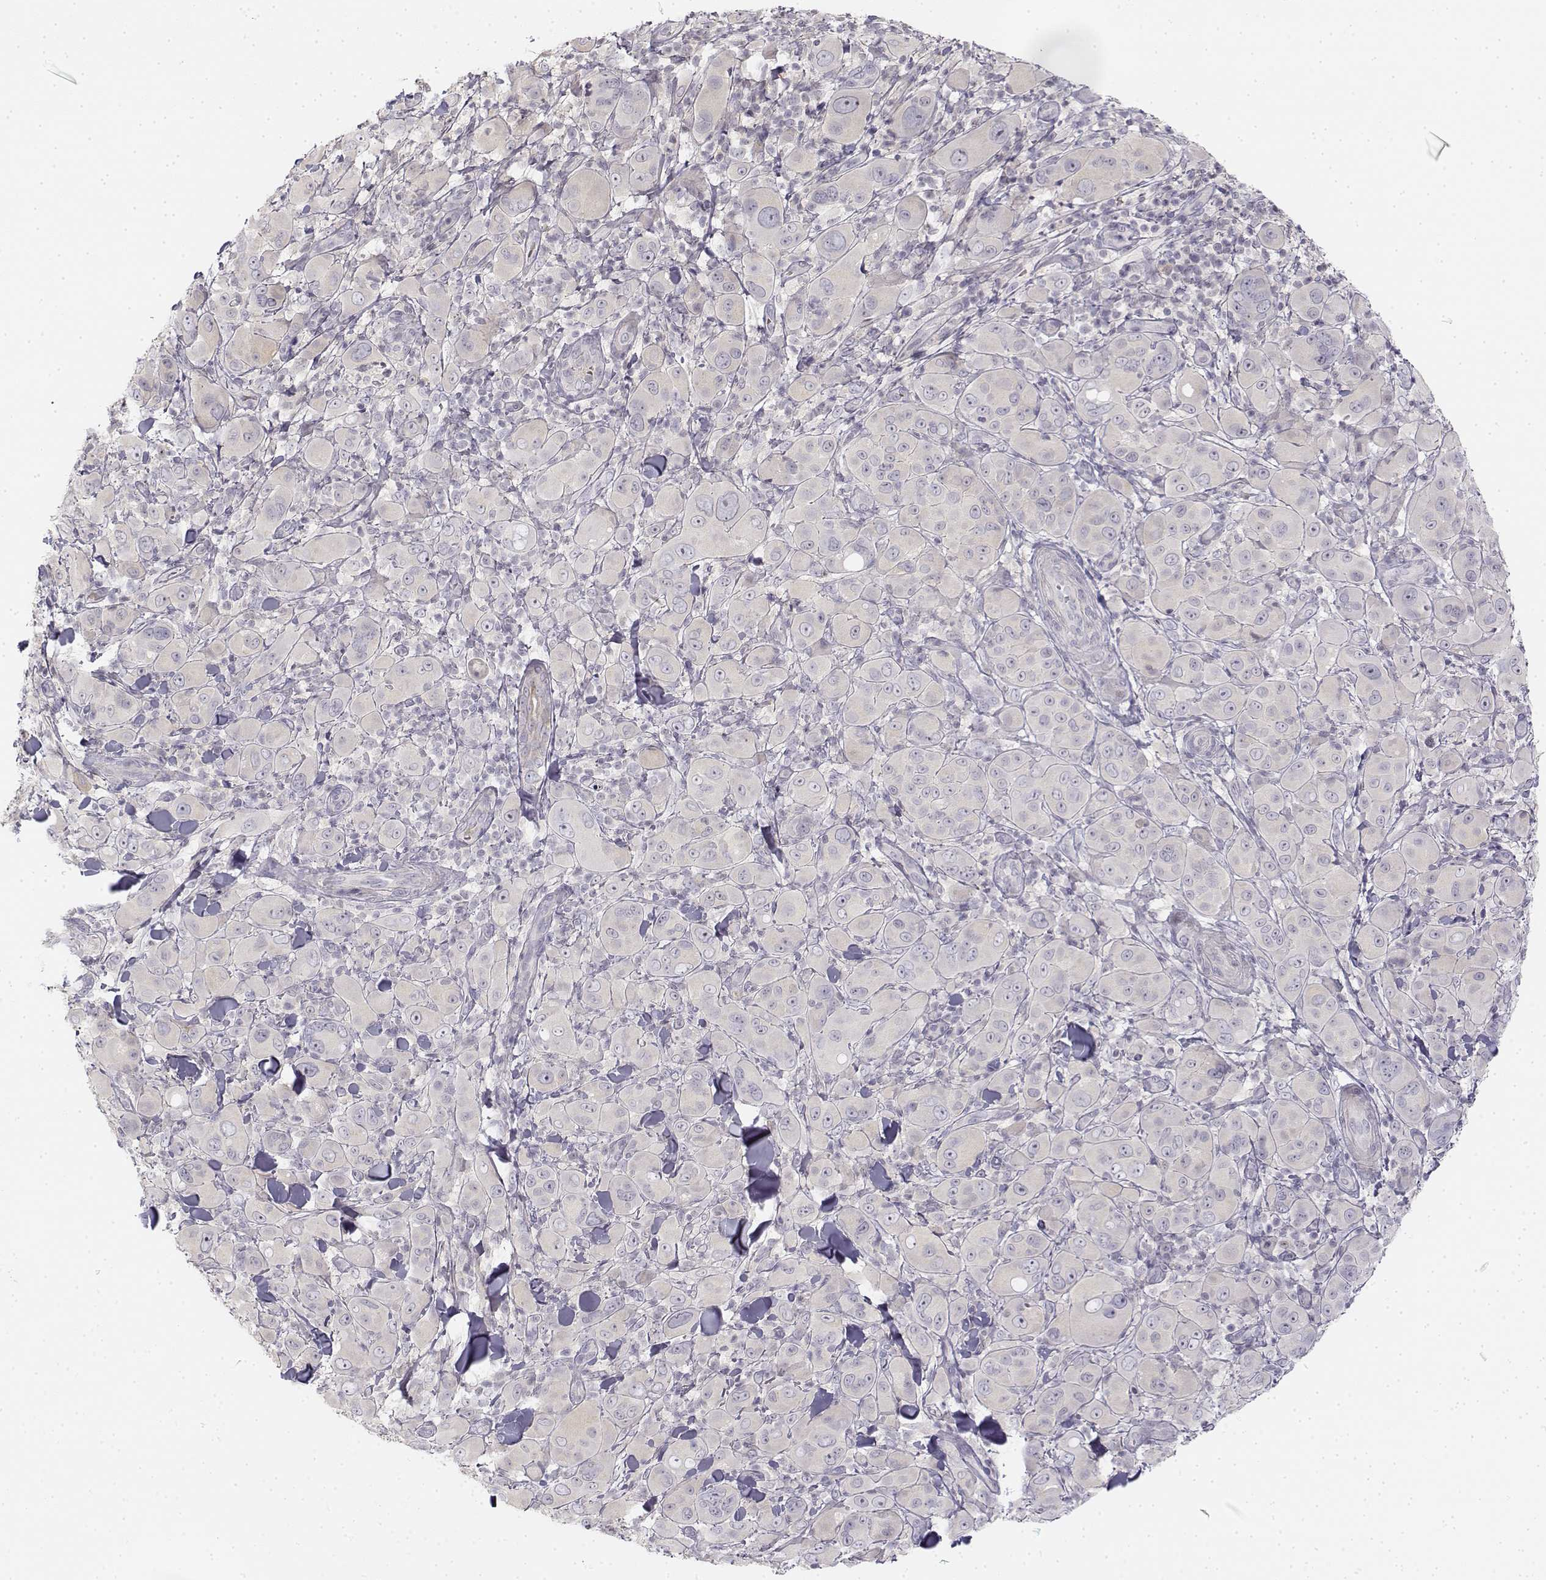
{"staining": {"intensity": "negative", "quantity": "none", "location": "none"}, "tissue": "melanoma", "cell_type": "Tumor cells", "image_type": "cancer", "snomed": [{"axis": "morphology", "description": "Malignant melanoma, NOS"}, {"axis": "topography", "description": "Skin"}], "caption": "This is an immunohistochemistry (IHC) histopathology image of human melanoma. There is no staining in tumor cells.", "gene": "GLIPR1L2", "patient": {"sex": "female", "age": 87}}